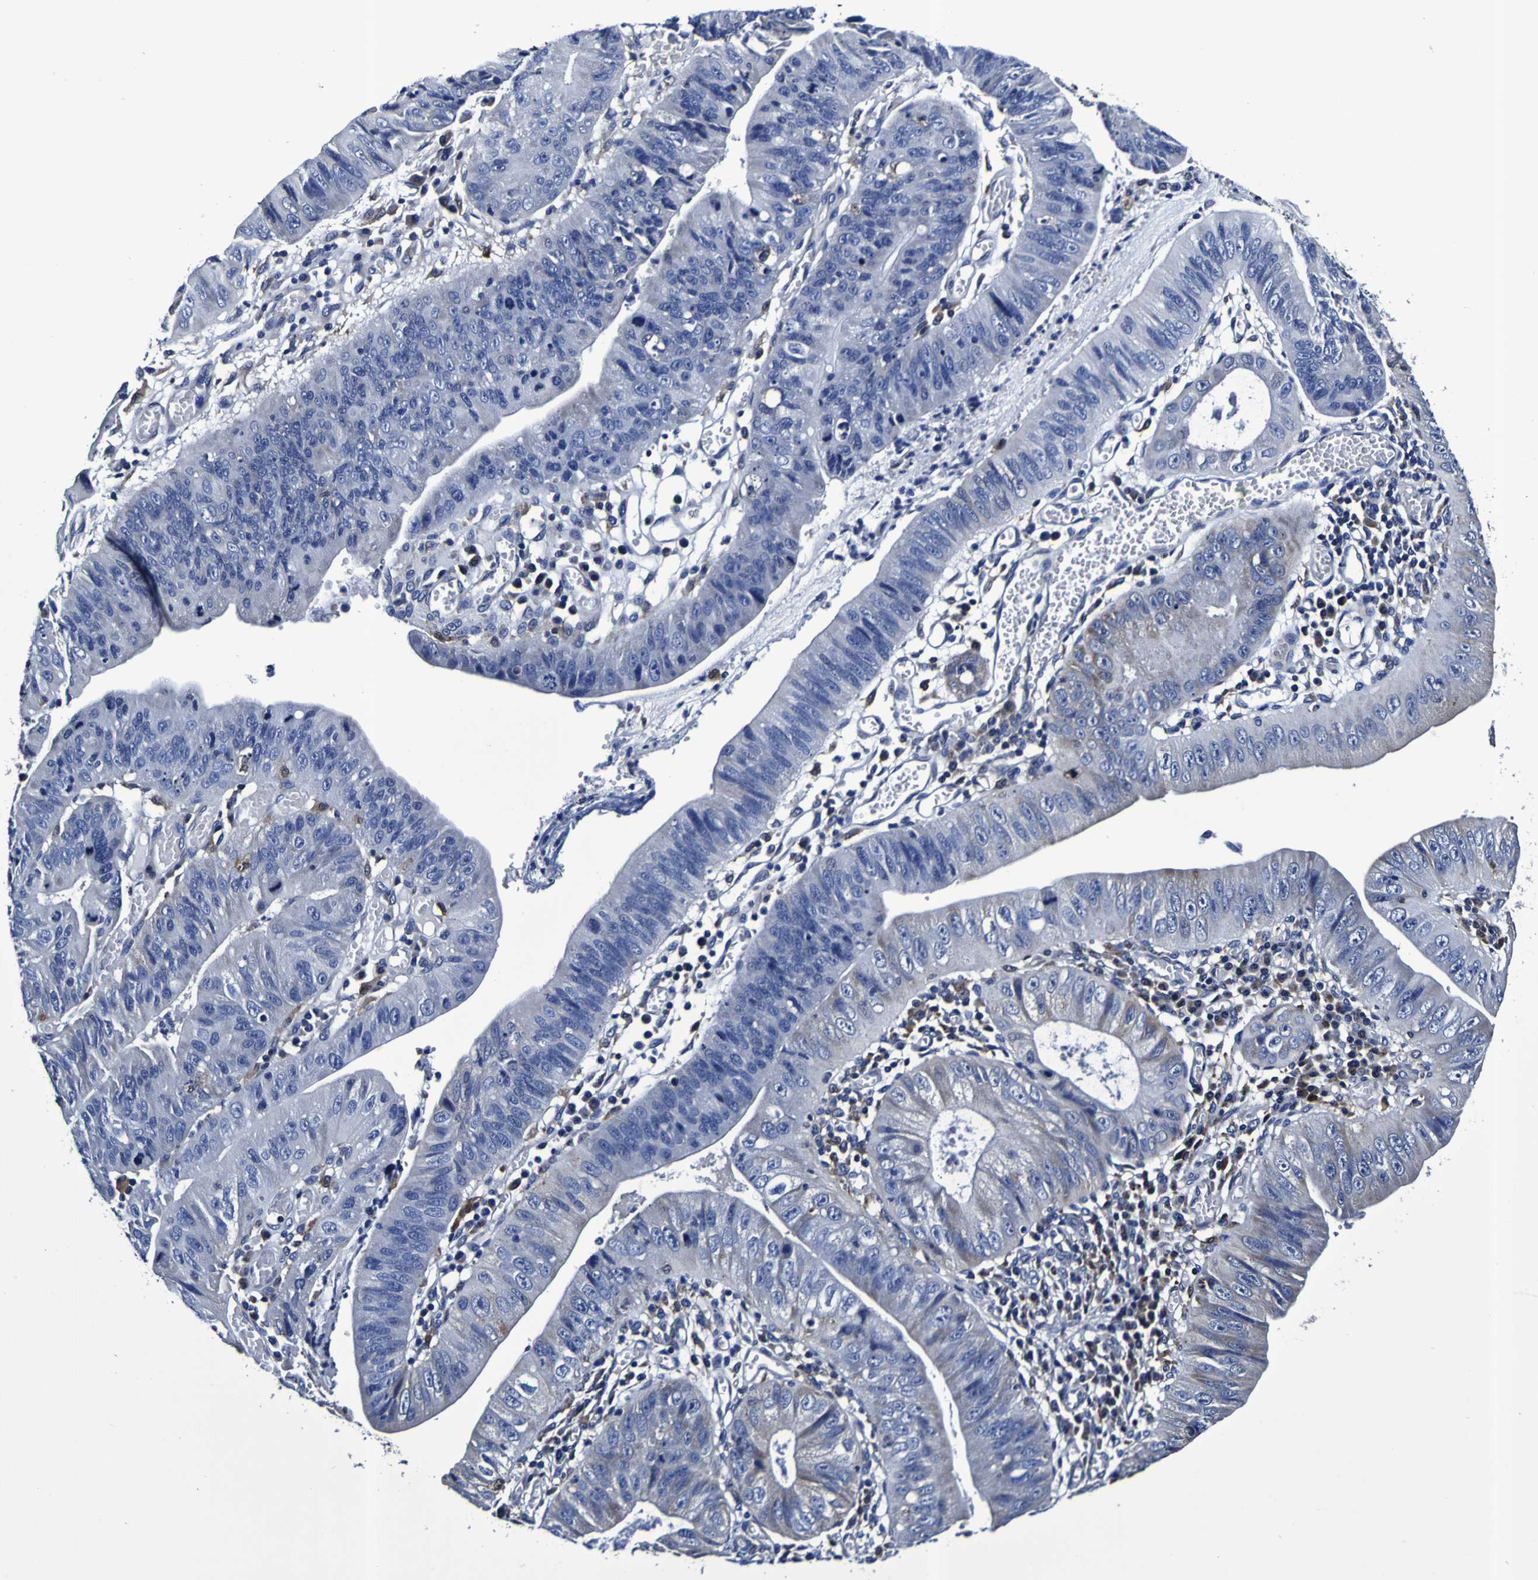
{"staining": {"intensity": "negative", "quantity": "none", "location": "none"}, "tissue": "stomach cancer", "cell_type": "Tumor cells", "image_type": "cancer", "snomed": [{"axis": "morphology", "description": "Adenocarcinoma, NOS"}, {"axis": "topography", "description": "Stomach"}], "caption": "Immunohistochemistry (IHC) of human stomach cancer (adenocarcinoma) exhibits no staining in tumor cells.", "gene": "GPX1", "patient": {"sex": "male", "age": 59}}